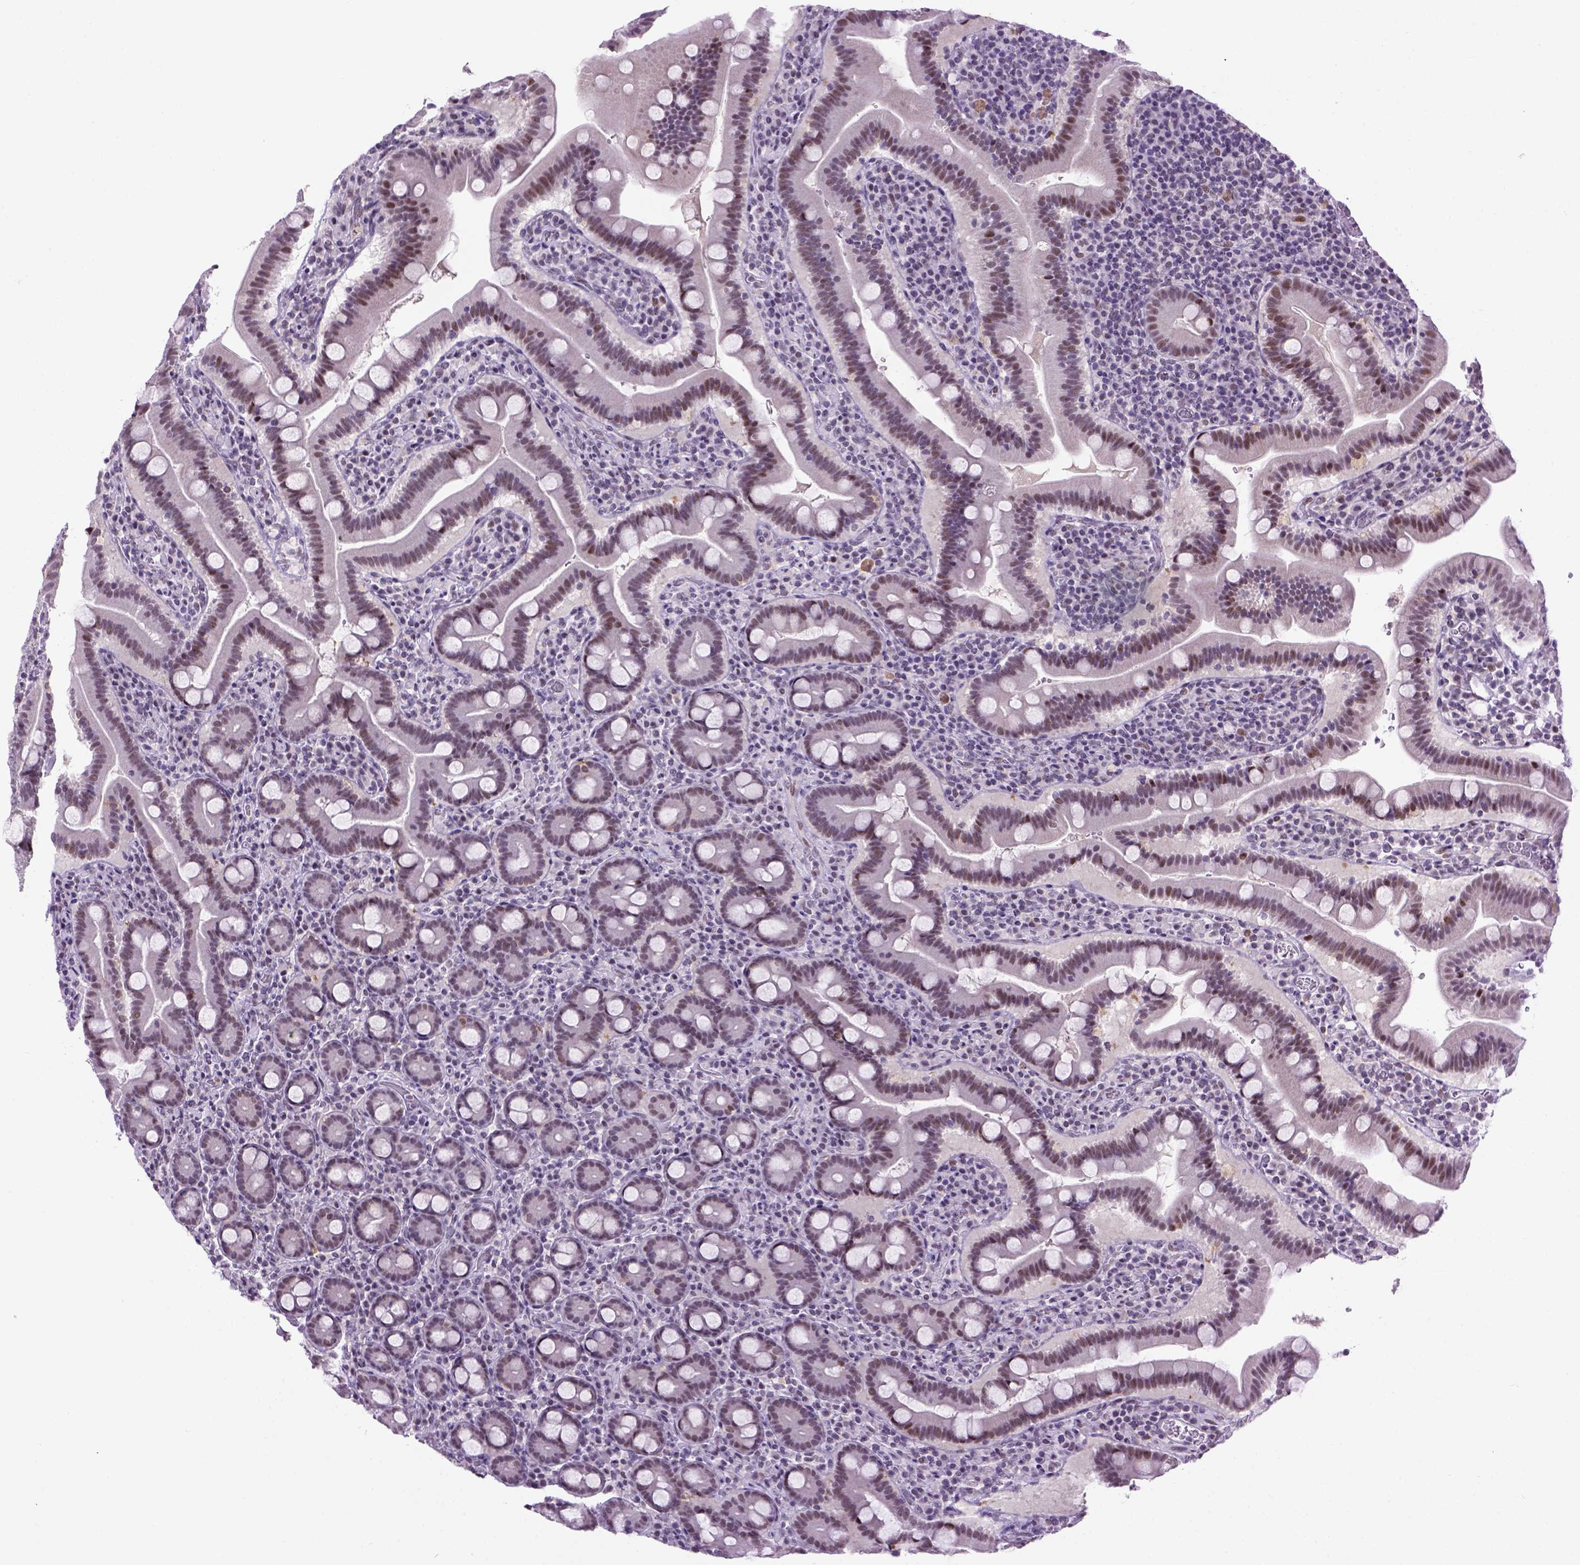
{"staining": {"intensity": "moderate", "quantity": "<25%", "location": "nuclear"}, "tissue": "small intestine", "cell_type": "Glandular cells", "image_type": "normal", "snomed": [{"axis": "morphology", "description": "Normal tissue, NOS"}, {"axis": "topography", "description": "Small intestine"}], "caption": "High-magnification brightfield microscopy of unremarkable small intestine stained with DAB (brown) and counterstained with hematoxylin (blue). glandular cells exhibit moderate nuclear staining is appreciated in approximately<25% of cells.", "gene": "TBPL1", "patient": {"sex": "male", "age": 26}}